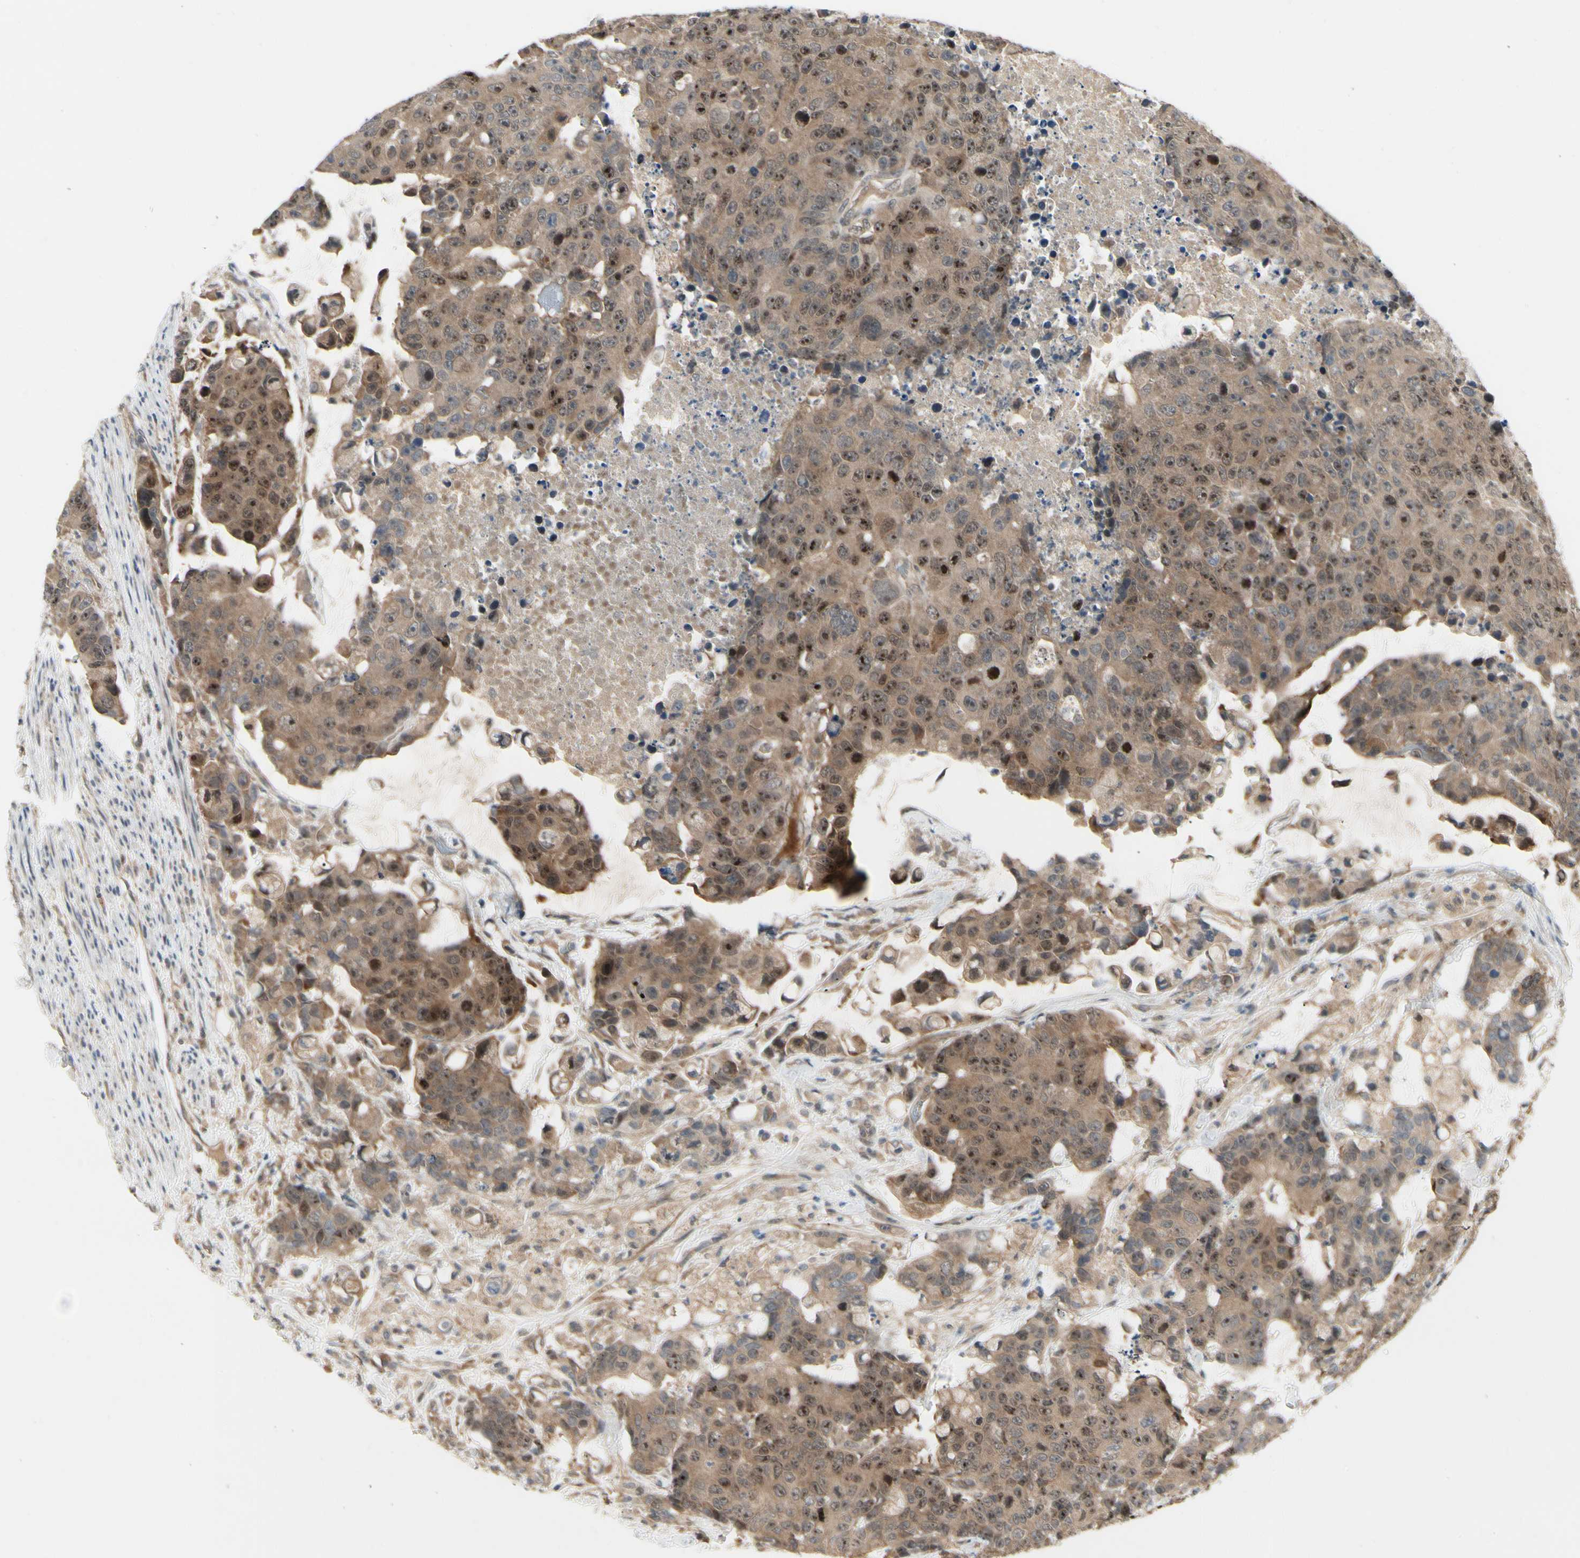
{"staining": {"intensity": "strong", "quantity": ">75%", "location": "cytoplasmic/membranous,nuclear"}, "tissue": "colorectal cancer", "cell_type": "Tumor cells", "image_type": "cancer", "snomed": [{"axis": "morphology", "description": "Adenocarcinoma, NOS"}, {"axis": "topography", "description": "Colon"}], "caption": "This image exhibits immunohistochemistry (IHC) staining of colorectal cancer (adenocarcinoma), with high strong cytoplasmic/membranous and nuclear positivity in approximately >75% of tumor cells.", "gene": "RNF14", "patient": {"sex": "female", "age": 86}}